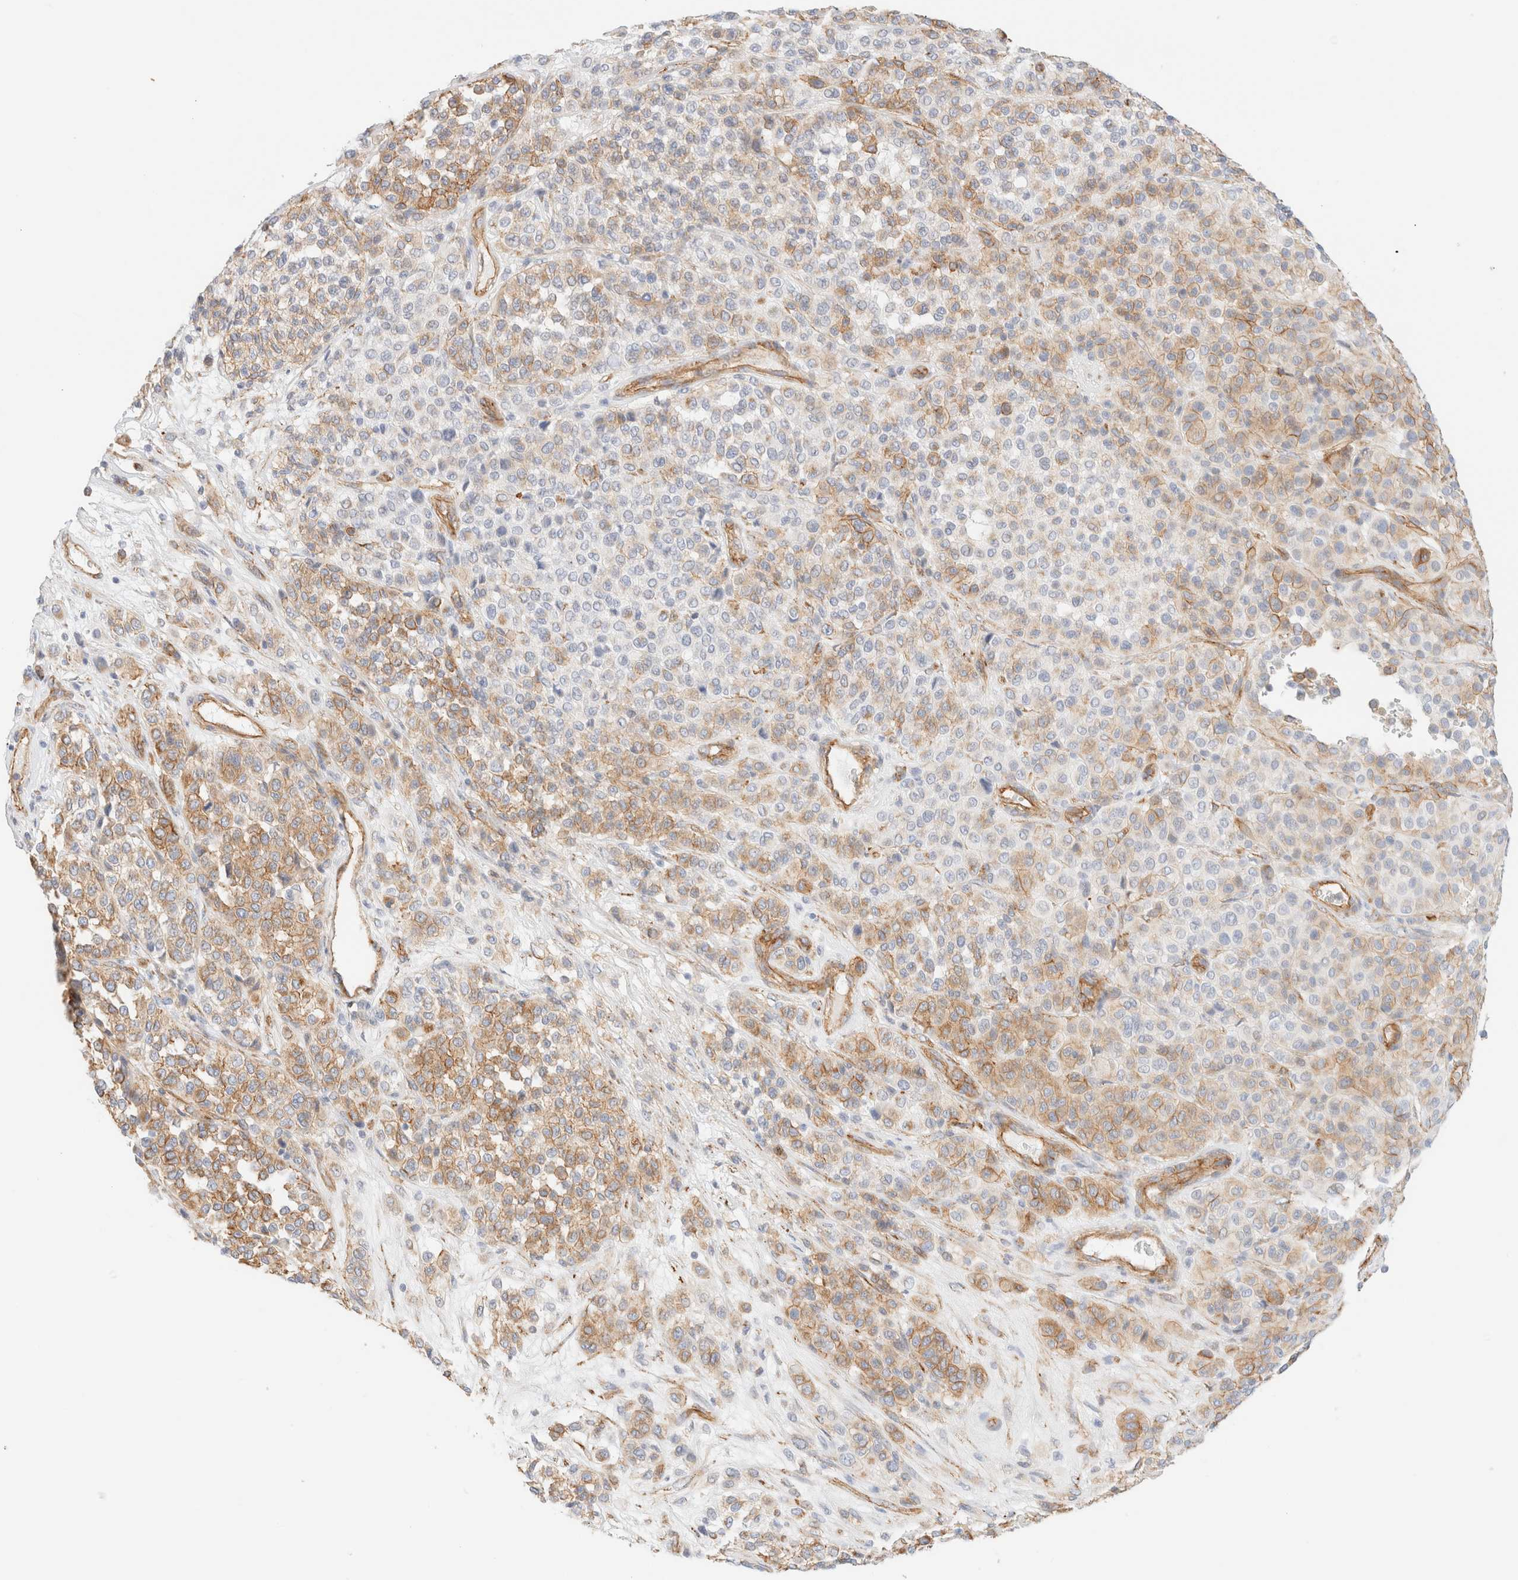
{"staining": {"intensity": "weak", "quantity": ">75%", "location": "cytoplasmic/membranous"}, "tissue": "melanoma", "cell_type": "Tumor cells", "image_type": "cancer", "snomed": [{"axis": "morphology", "description": "Malignant melanoma, Metastatic site"}, {"axis": "topography", "description": "Pancreas"}], "caption": "Melanoma was stained to show a protein in brown. There is low levels of weak cytoplasmic/membranous staining in about >75% of tumor cells.", "gene": "CYB5R4", "patient": {"sex": "female", "age": 30}}